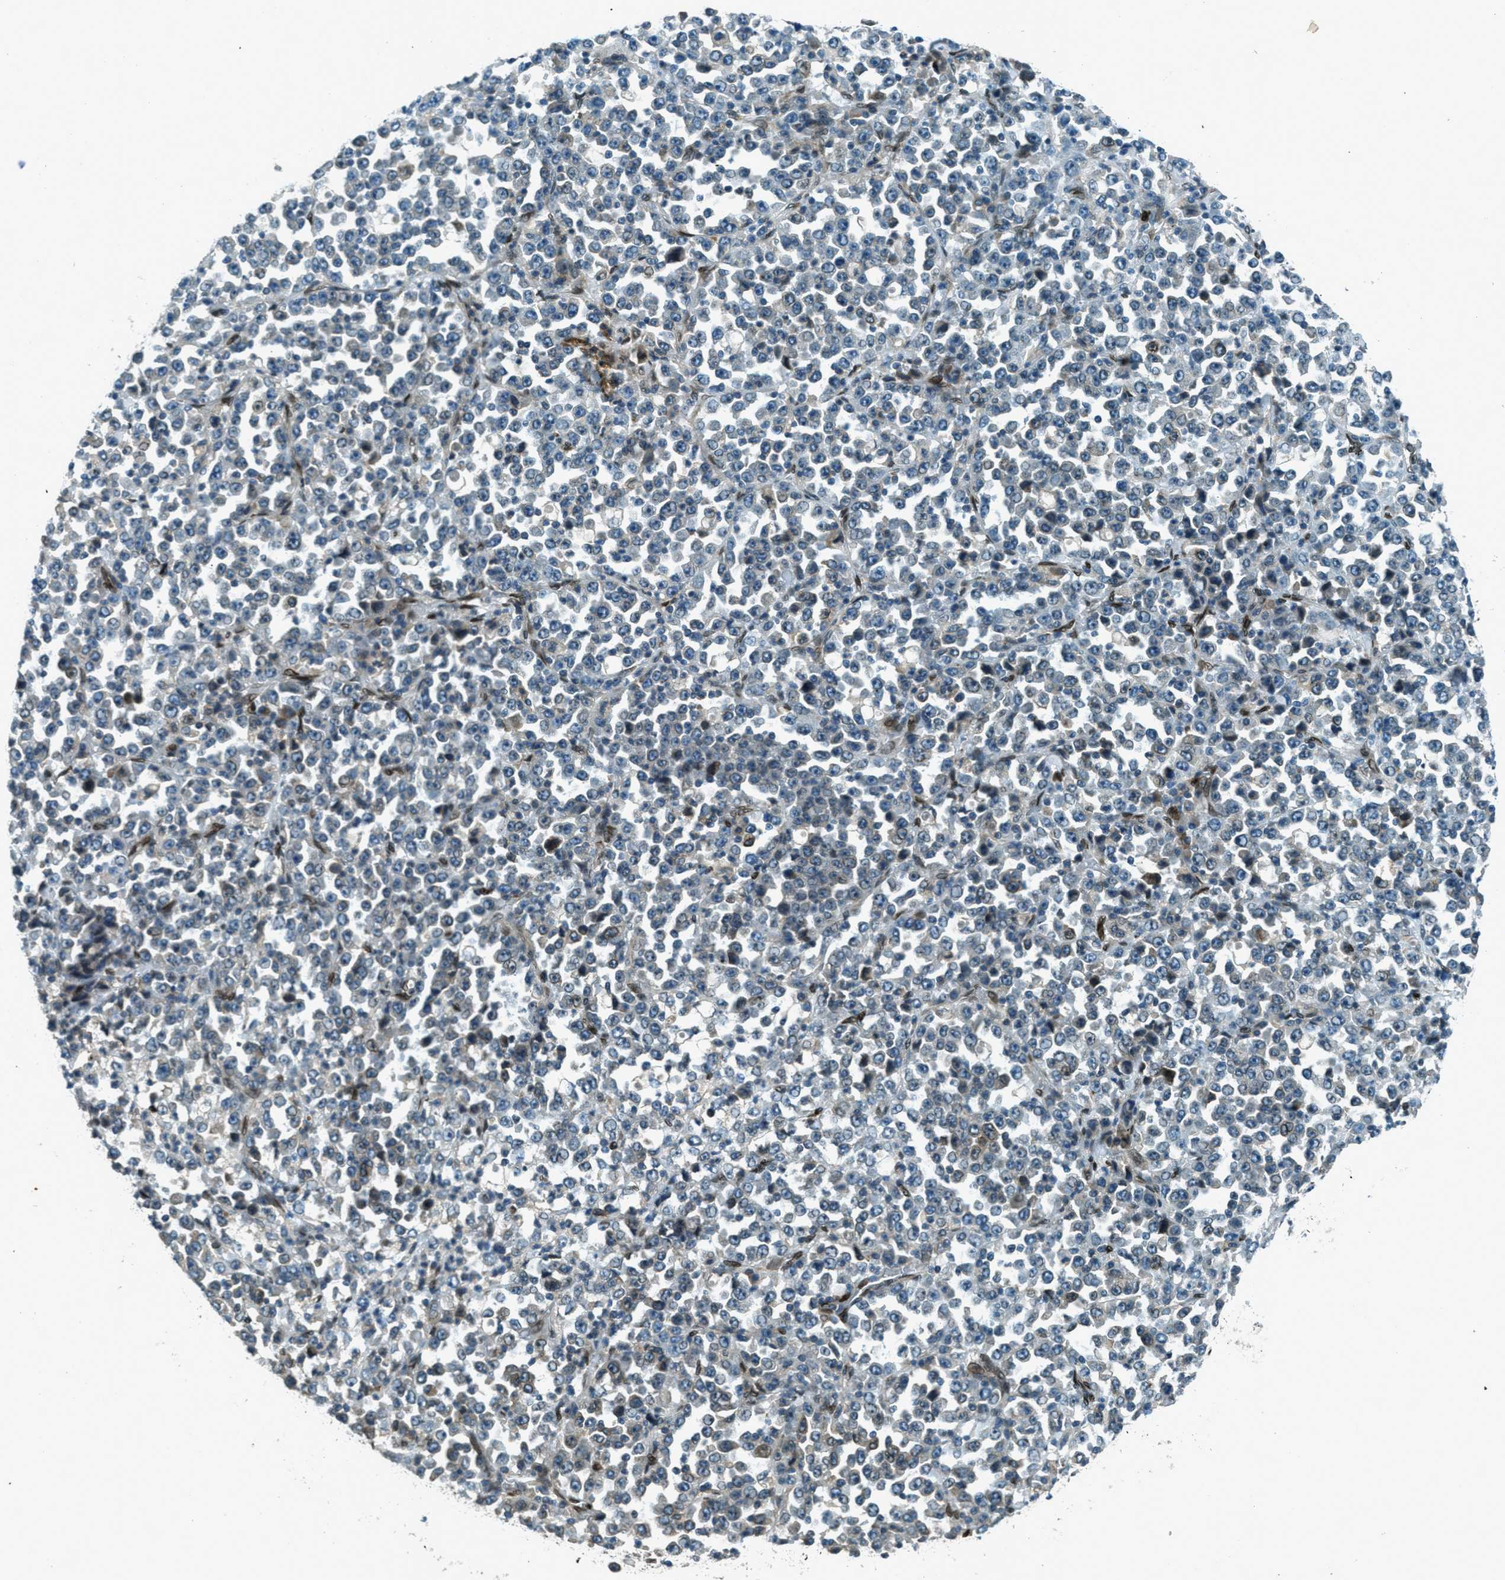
{"staining": {"intensity": "weak", "quantity": "<25%", "location": "cytoplasmic/membranous"}, "tissue": "stomach cancer", "cell_type": "Tumor cells", "image_type": "cancer", "snomed": [{"axis": "morphology", "description": "Normal tissue, NOS"}, {"axis": "morphology", "description": "Adenocarcinoma, NOS"}, {"axis": "topography", "description": "Stomach, upper"}, {"axis": "topography", "description": "Stomach"}], "caption": "IHC histopathology image of human adenocarcinoma (stomach) stained for a protein (brown), which exhibits no expression in tumor cells.", "gene": "LEMD2", "patient": {"sex": "male", "age": 59}}